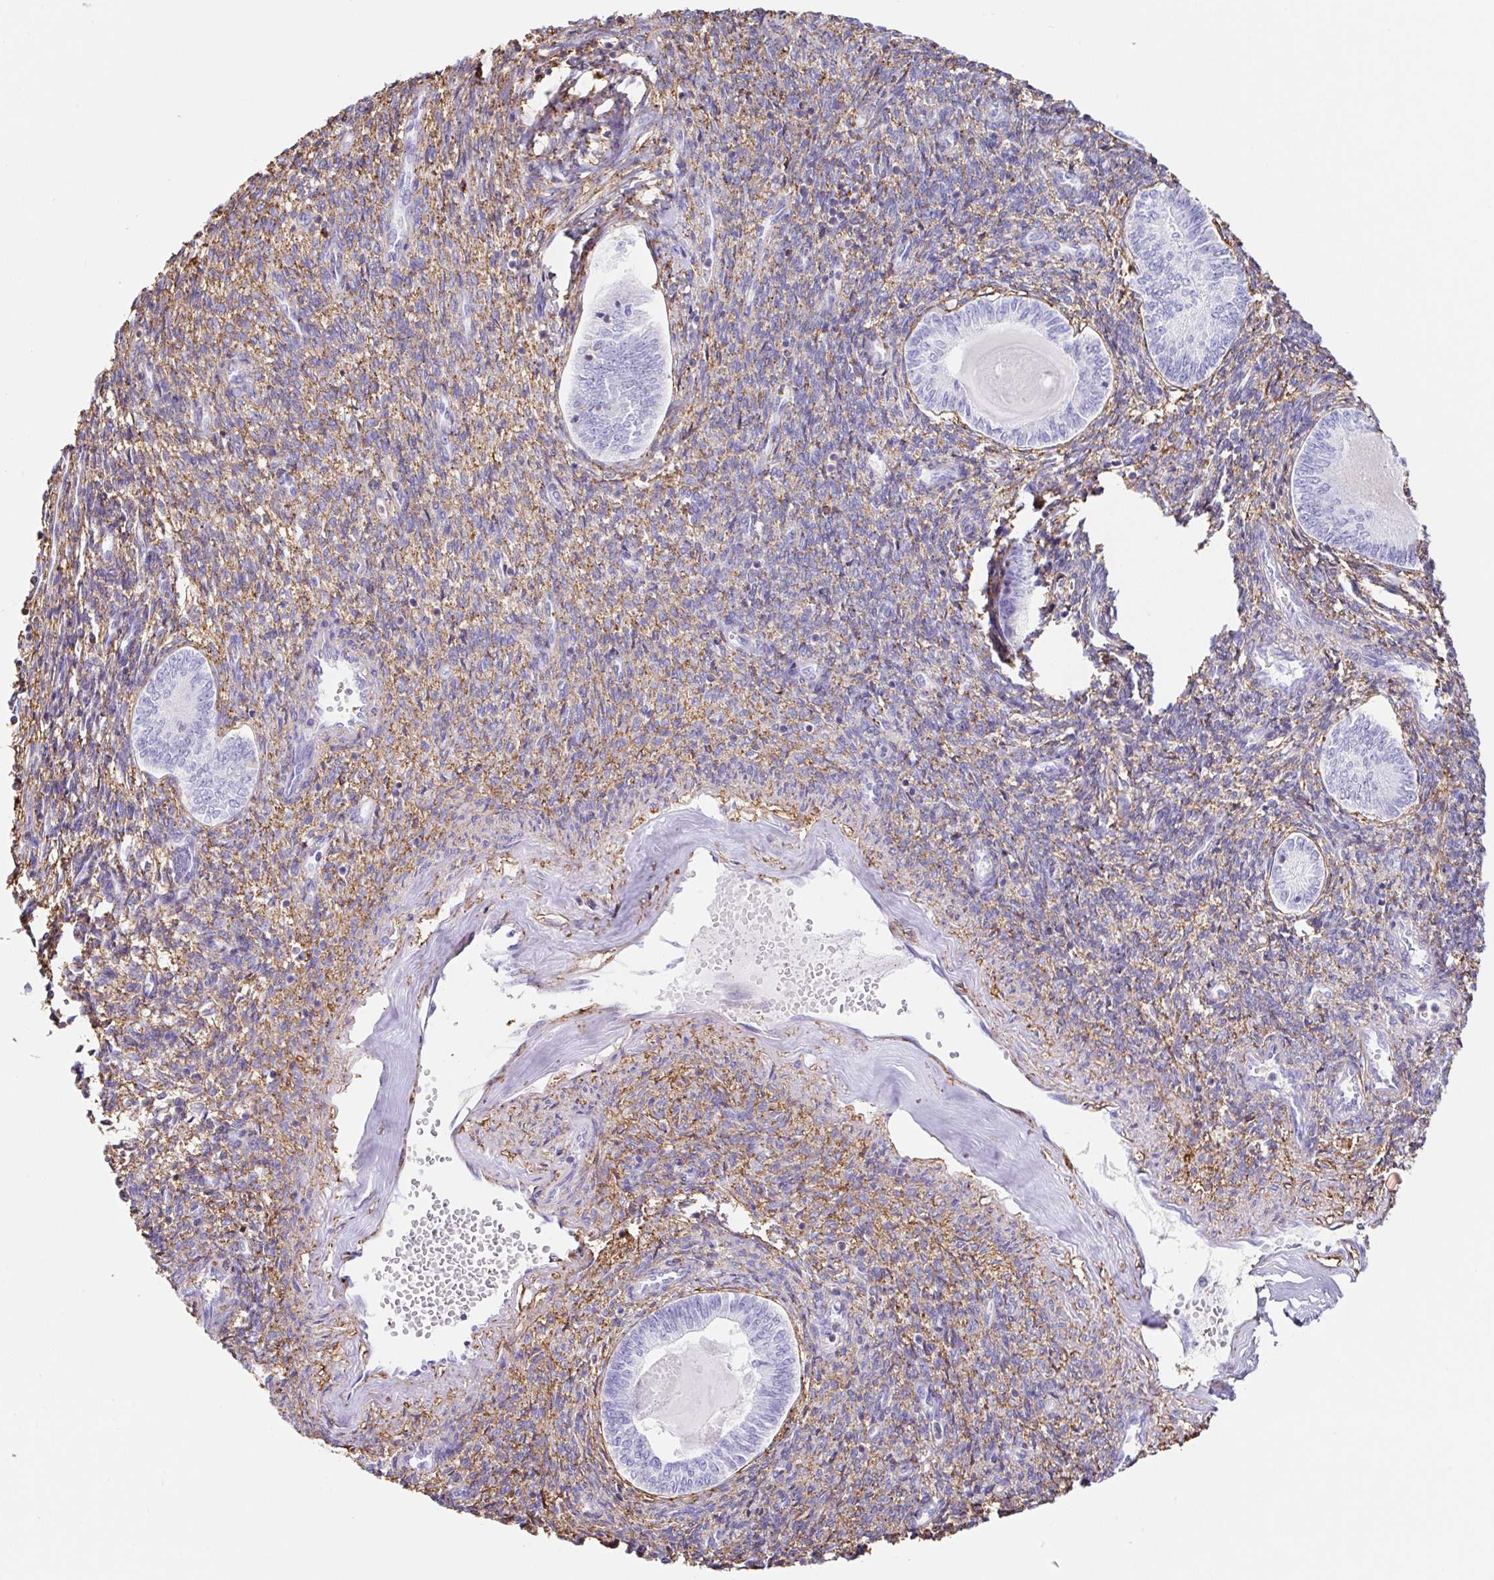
{"staining": {"intensity": "negative", "quantity": "none", "location": "none"}, "tissue": "endometrial cancer", "cell_type": "Tumor cells", "image_type": "cancer", "snomed": [{"axis": "morphology", "description": "Carcinoma, NOS"}, {"axis": "topography", "description": "Uterus"}], "caption": "DAB immunohistochemical staining of human carcinoma (endometrial) demonstrates no significant positivity in tumor cells.", "gene": "MTTP", "patient": {"sex": "female", "age": 76}}